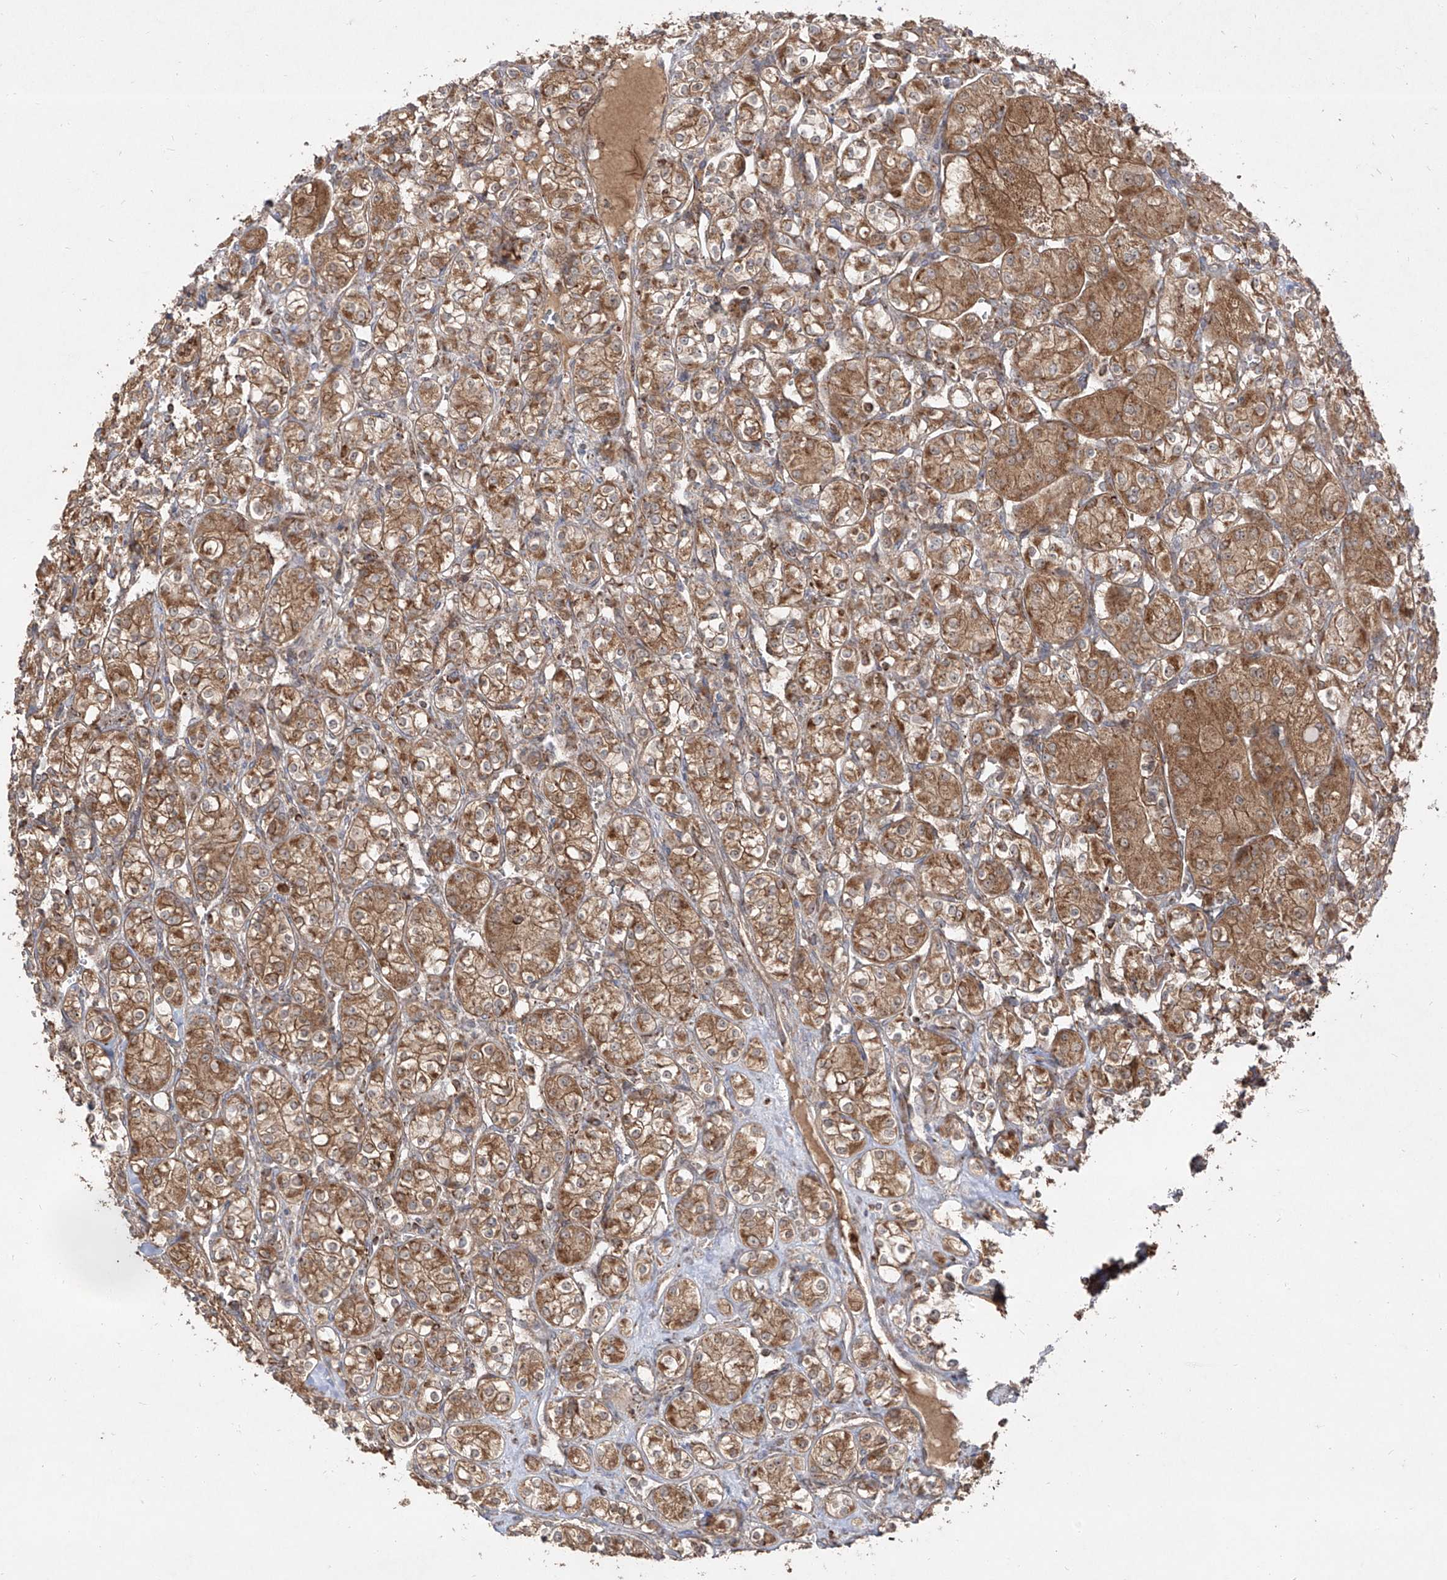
{"staining": {"intensity": "moderate", "quantity": ">75%", "location": "cytoplasmic/membranous"}, "tissue": "renal cancer", "cell_type": "Tumor cells", "image_type": "cancer", "snomed": [{"axis": "morphology", "description": "Adenocarcinoma, NOS"}, {"axis": "topography", "description": "Kidney"}], "caption": "This image displays IHC staining of renal cancer, with medium moderate cytoplasmic/membranous positivity in about >75% of tumor cells.", "gene": "AIM2", "patient": {"sex": "male", "age": 77}}